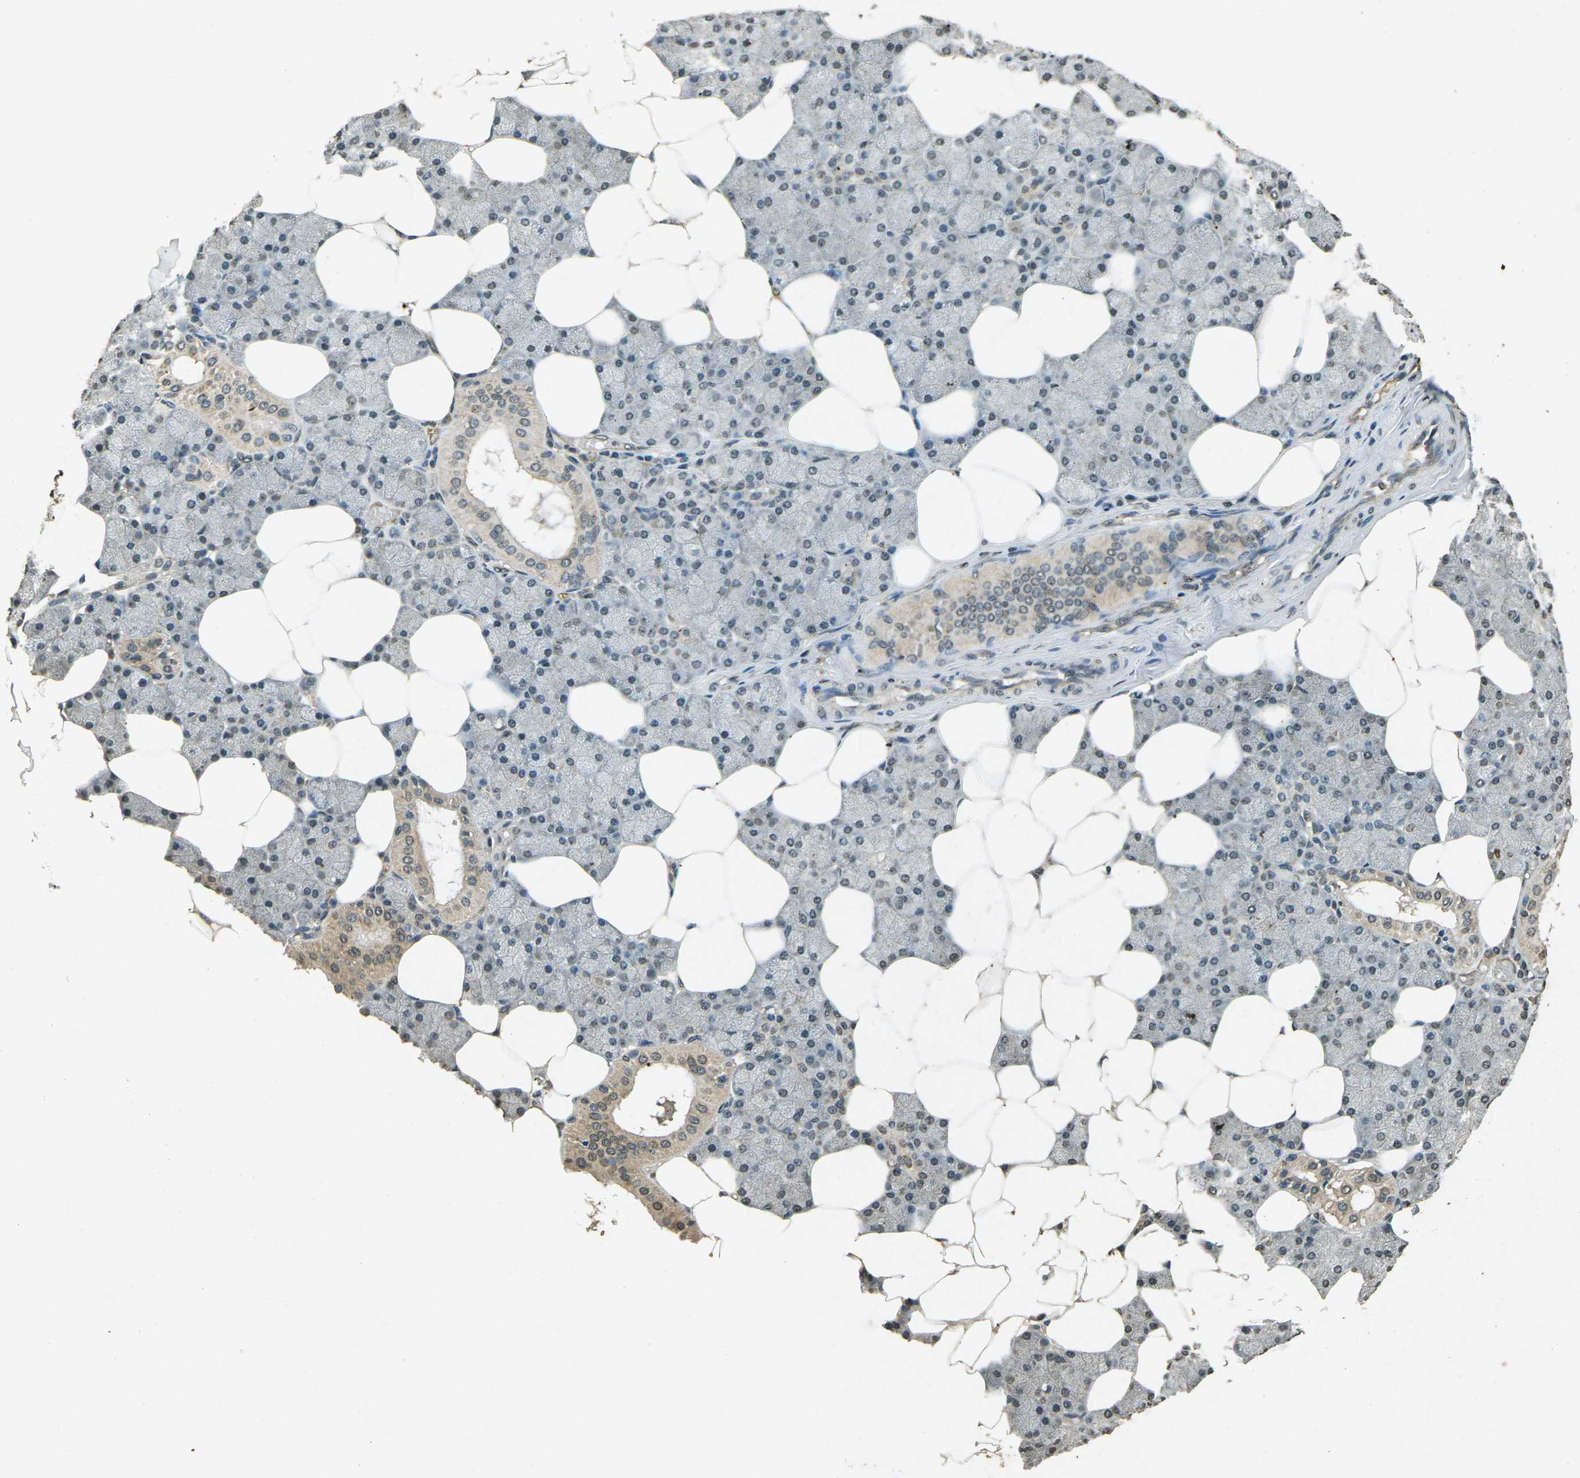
{"staining": {"intensity": "moderate", "quantity": ">75%", "location": "cytoplasmic/membranous"}, "tissue": "salivary gland", "cell_type": "Glandular cells", "image_type": "normal", "snomed": [{"axis": "morphology", "description": "Normal tissue, NOS"}, {"axis": "topography", "description": "Salivary gland"}], "caption": "DAB (3,3'-diaminobenzidine) immunohistochemical staining of benign human salivary gland reveals moderate cytoplasmic/membranous protein staining in about >75% of glandular cells.", "gene": "PDE2A", "patient": {"sex": "male", "age": 62}}